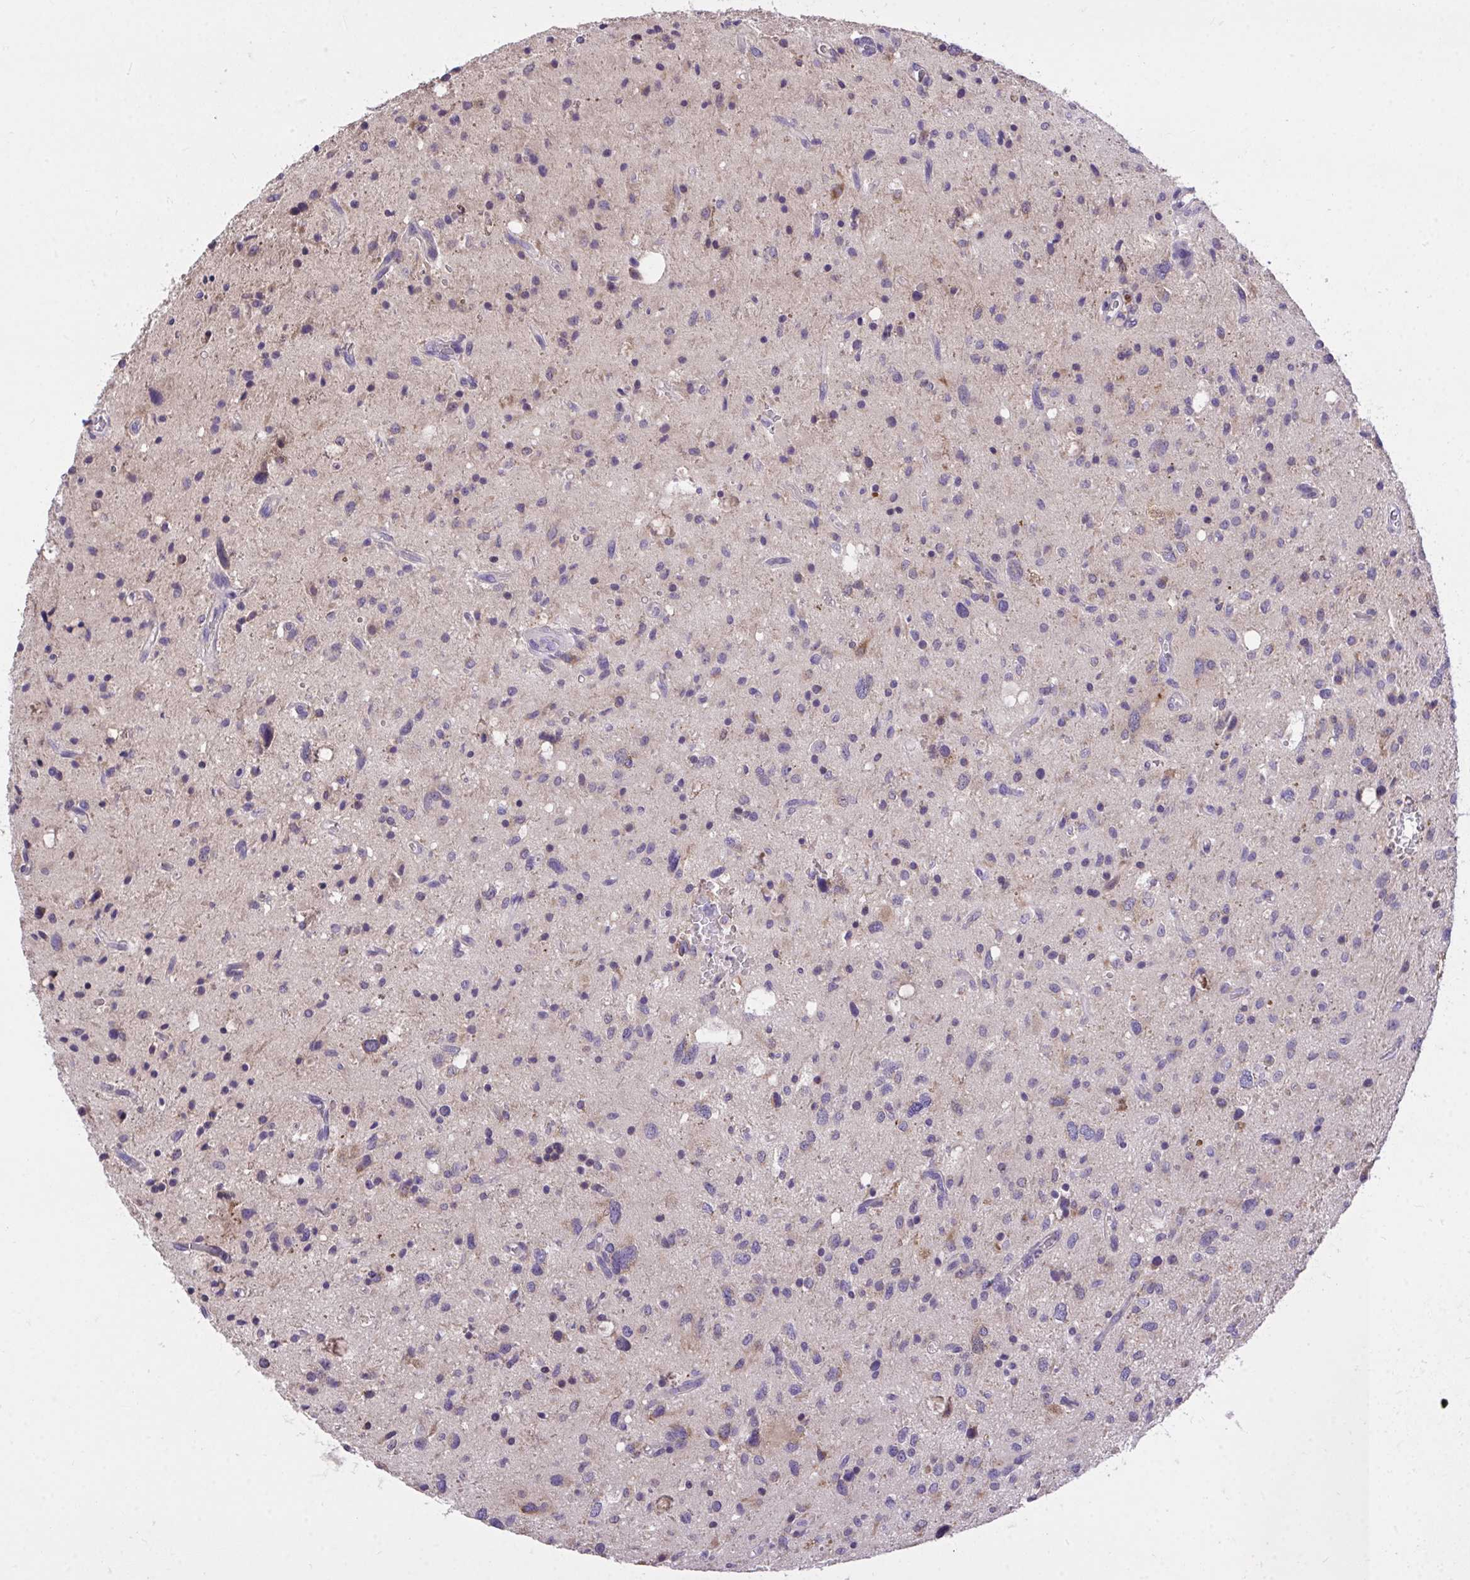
{"staining": {"intensity": "weak", "quantity": "<25%", "location": "cytoplasmic/membranous"}, "tissue": "glioma", "cell_type": "Tumor cells", "image_type": "cancer", "snomed": [{"axis": "morphology", "description": "Glioma, malignant, Low grade"}, {"axis": "topography", "description": "Brain"}], "caption": "DAB immunohistochemical staining of human glioma reveals no significant positivity in tumor cells. The staining was performed using DAB (3,3'-diaminobenzidine) to visualize the protein expression in brown, while the nuclei were stained in blue with hematoxylin (Magnification: 20x).", "gene": "MPC2", "patient": {"sex": "female", "age": 58}}